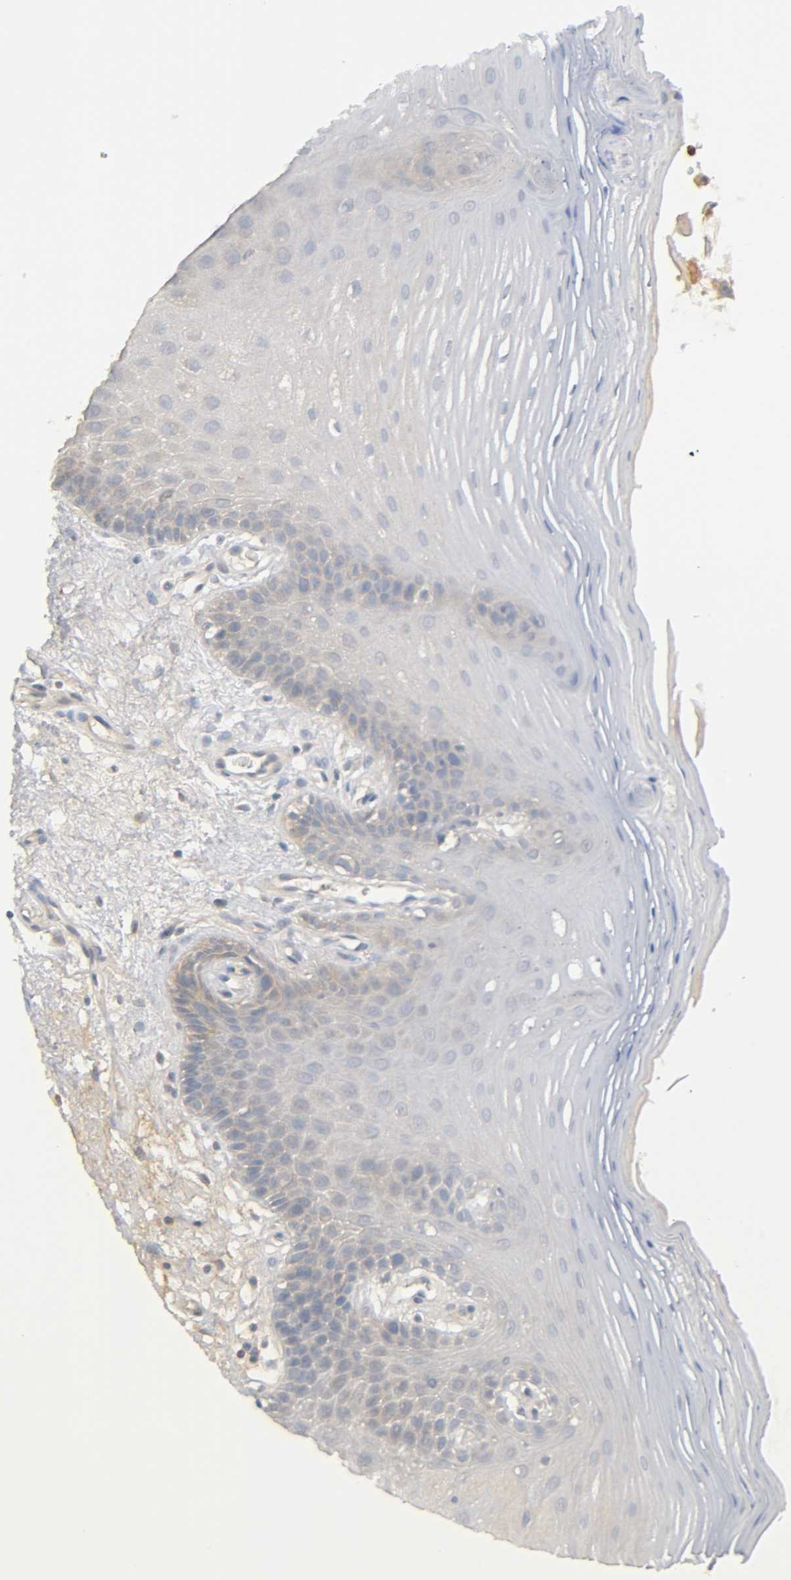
{"staining": {"intensity": "weak", "quantity": "<25%", "location": "cytoplasmic/membranous"}, "tissue": "oral mucosa", "cell_type": "Squamous epithelial cells", "image_type": "normal", "snomed": [{"axis": "morphology", "description": "Normal tissue, NOS"}, {"axis": "morphology", "description": "Squamous cell carcinoma, NOS"}, {"axis": "topography", "description": "Skeletal muscle"}, {"axis": "topography", "description": "Oral tissue"}, {"axis": "topography", "description": "Head-Neck"}], "caption": "This is an immunohistochemistry (IHC) micrograph of benign human oral mucosa. There is no positivity in squamous epithelial cells.", "gene": "CPB2", "patient": {"sex": "male", "age": 71}}